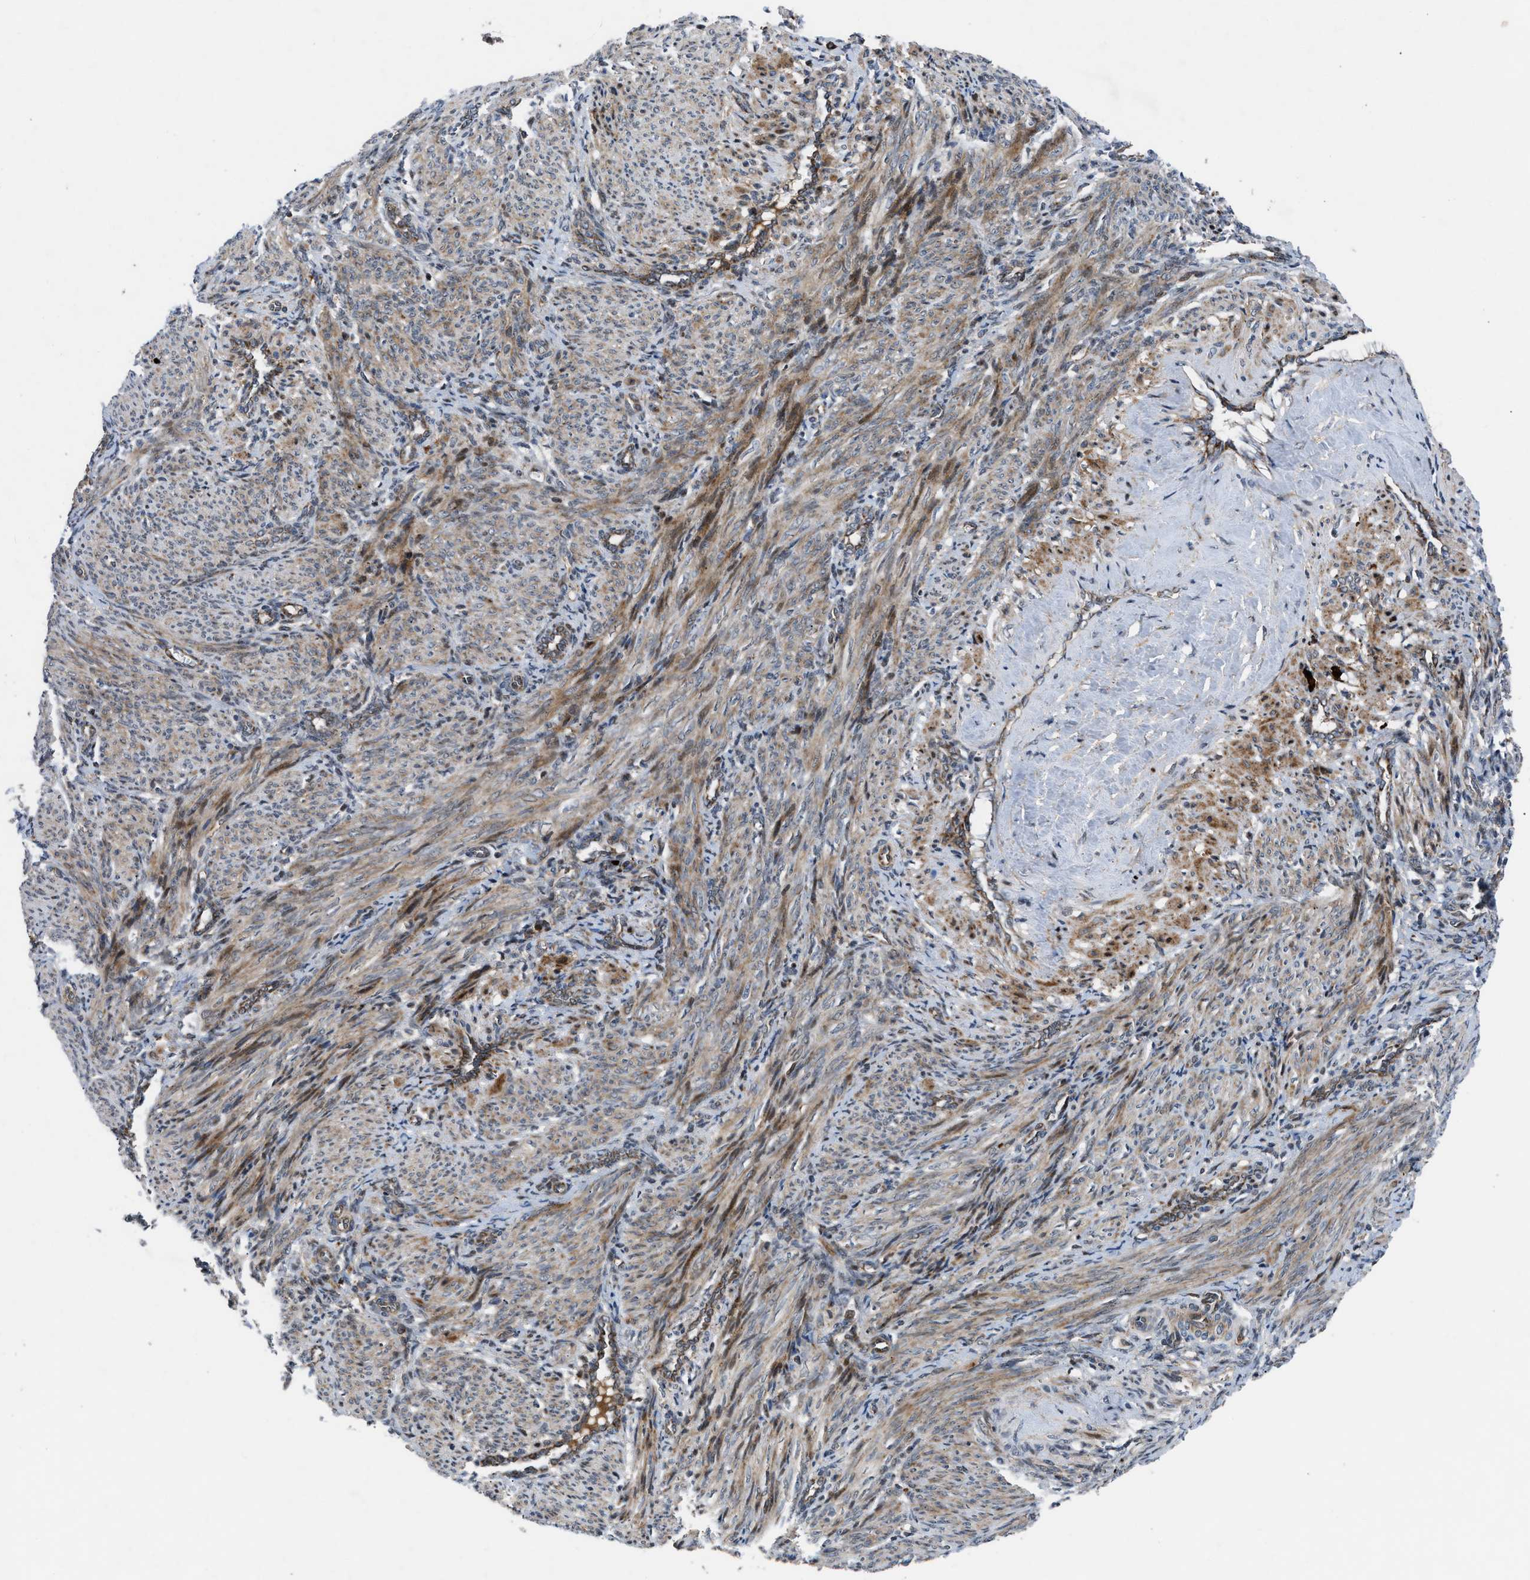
{"staining": {"intensity": "weak", "quantity": ">75%", "location": "cytoplasmic/membranous"}, "tissue": "smooth muscle", "cell_type": "Smooth muscle cells", "image_type": "normal", "snomed": [{"axis": "morphology", "description": "Normal tissue, NOS"}, {"axis": "topography", "description": "Endometrium"}], "caption": "The immunohistochemical stain highlights weak cytoplasmic/membranous expression in smooth muscle cells of benign smooth muscle.", "gene": "AP3M2", "patient": {"sex": "female", "age": 33}}